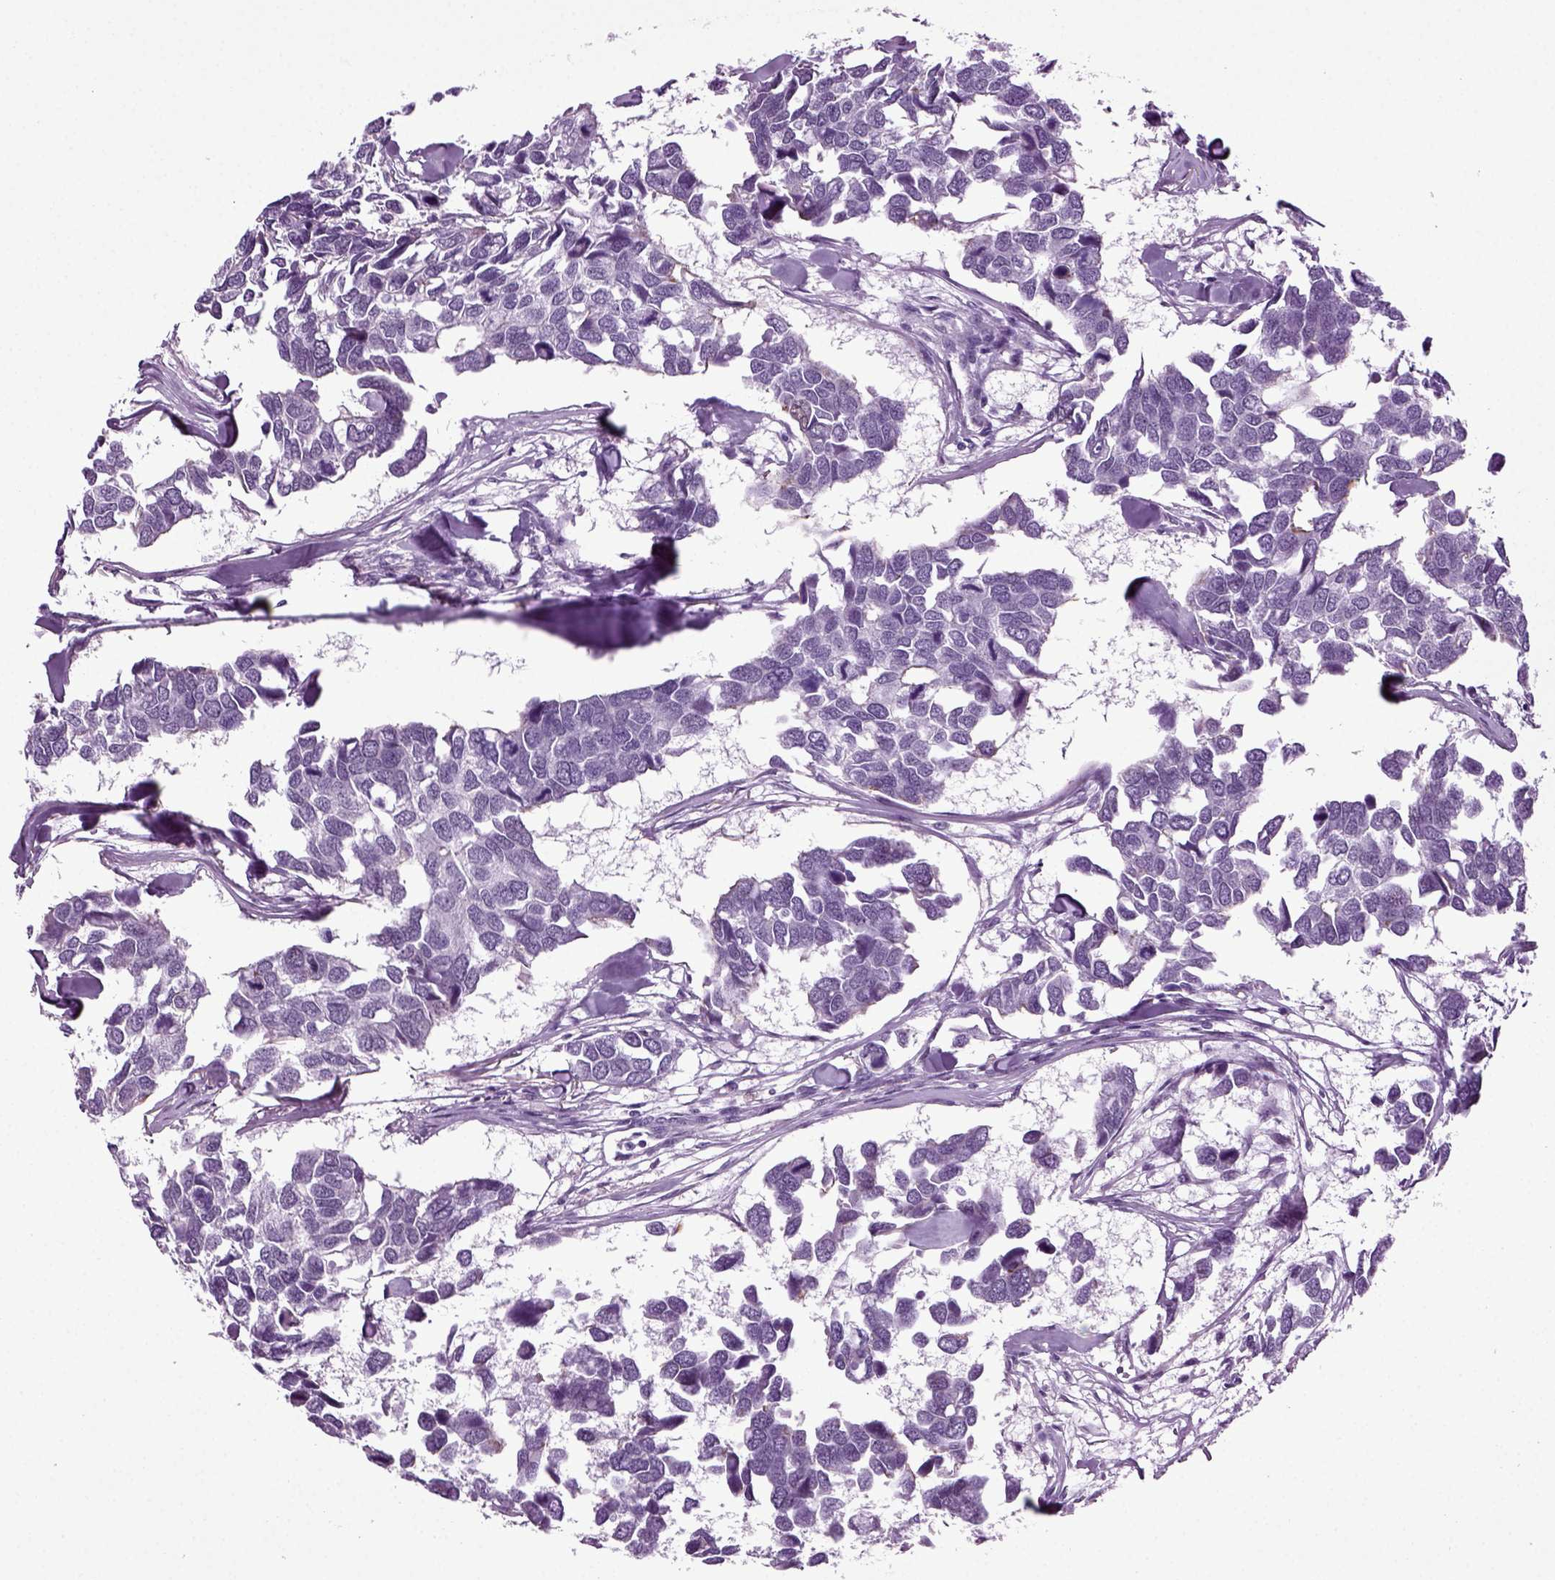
{"staining": {"intensity": "negative", "quantity": "none", "location": "none"}, "tissue": "breast cancer", "cell_type": "Tumor cells", "image_type": "cancer", "snomed": [{"axis": "morphology", "description": "Duct carcinoma"}, {"axis": "topography", "description": "Breast"}], "caption": "This histopathology image is of breast cancer (intraductal carcinoma) stained with IHC to label a protein in brown with the nuclei are counter-stained blue. There is no positivity in tumor cells. (DAB IHC visualized using brightfield microscopy, high magnification).", "gene": "RFX3", "patient": {"sex": "female", "age": 83}}